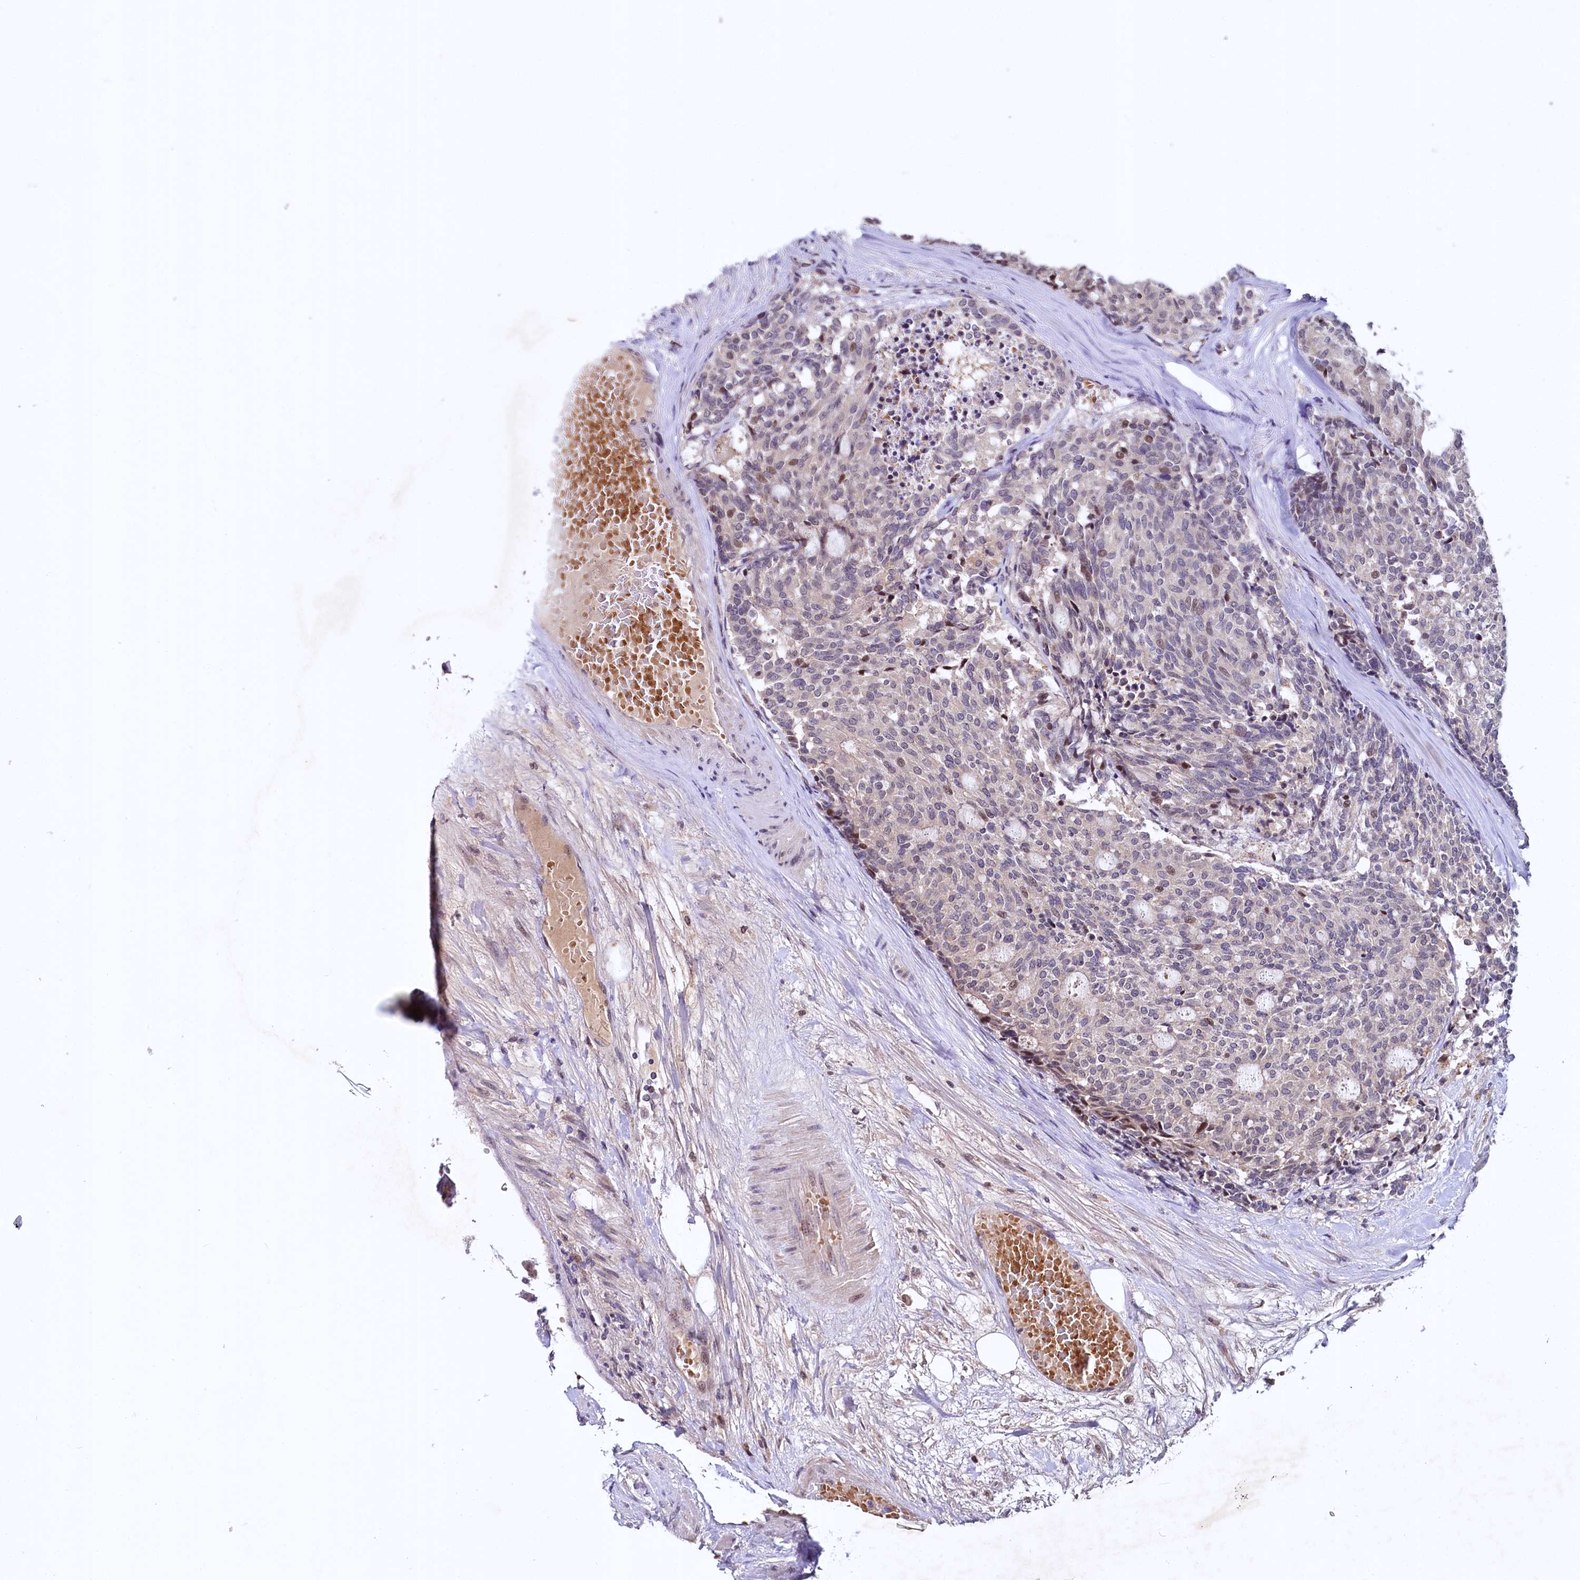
{"staining": {"intensity": "moderate", "quantity": "<25%", "location": "nuclear"}, "tissue": "carcinoid", "cell_type": "Tumor cells", "image_type": "cancer", "snomed": [{"axis": "morphology", "description": "Carcinoid, malignant, NOS"}, {"axis": "topography", "description": "Pancreas"}], "caption": "Carcinoid tissue exhibits moderate nuclear expression in approximately <25% of tumor cells (DAB IHC with brightfield microscopy, high magnification).", "gene": "N4BP2L1", "patient": {"sex": "female", "age": 54}}